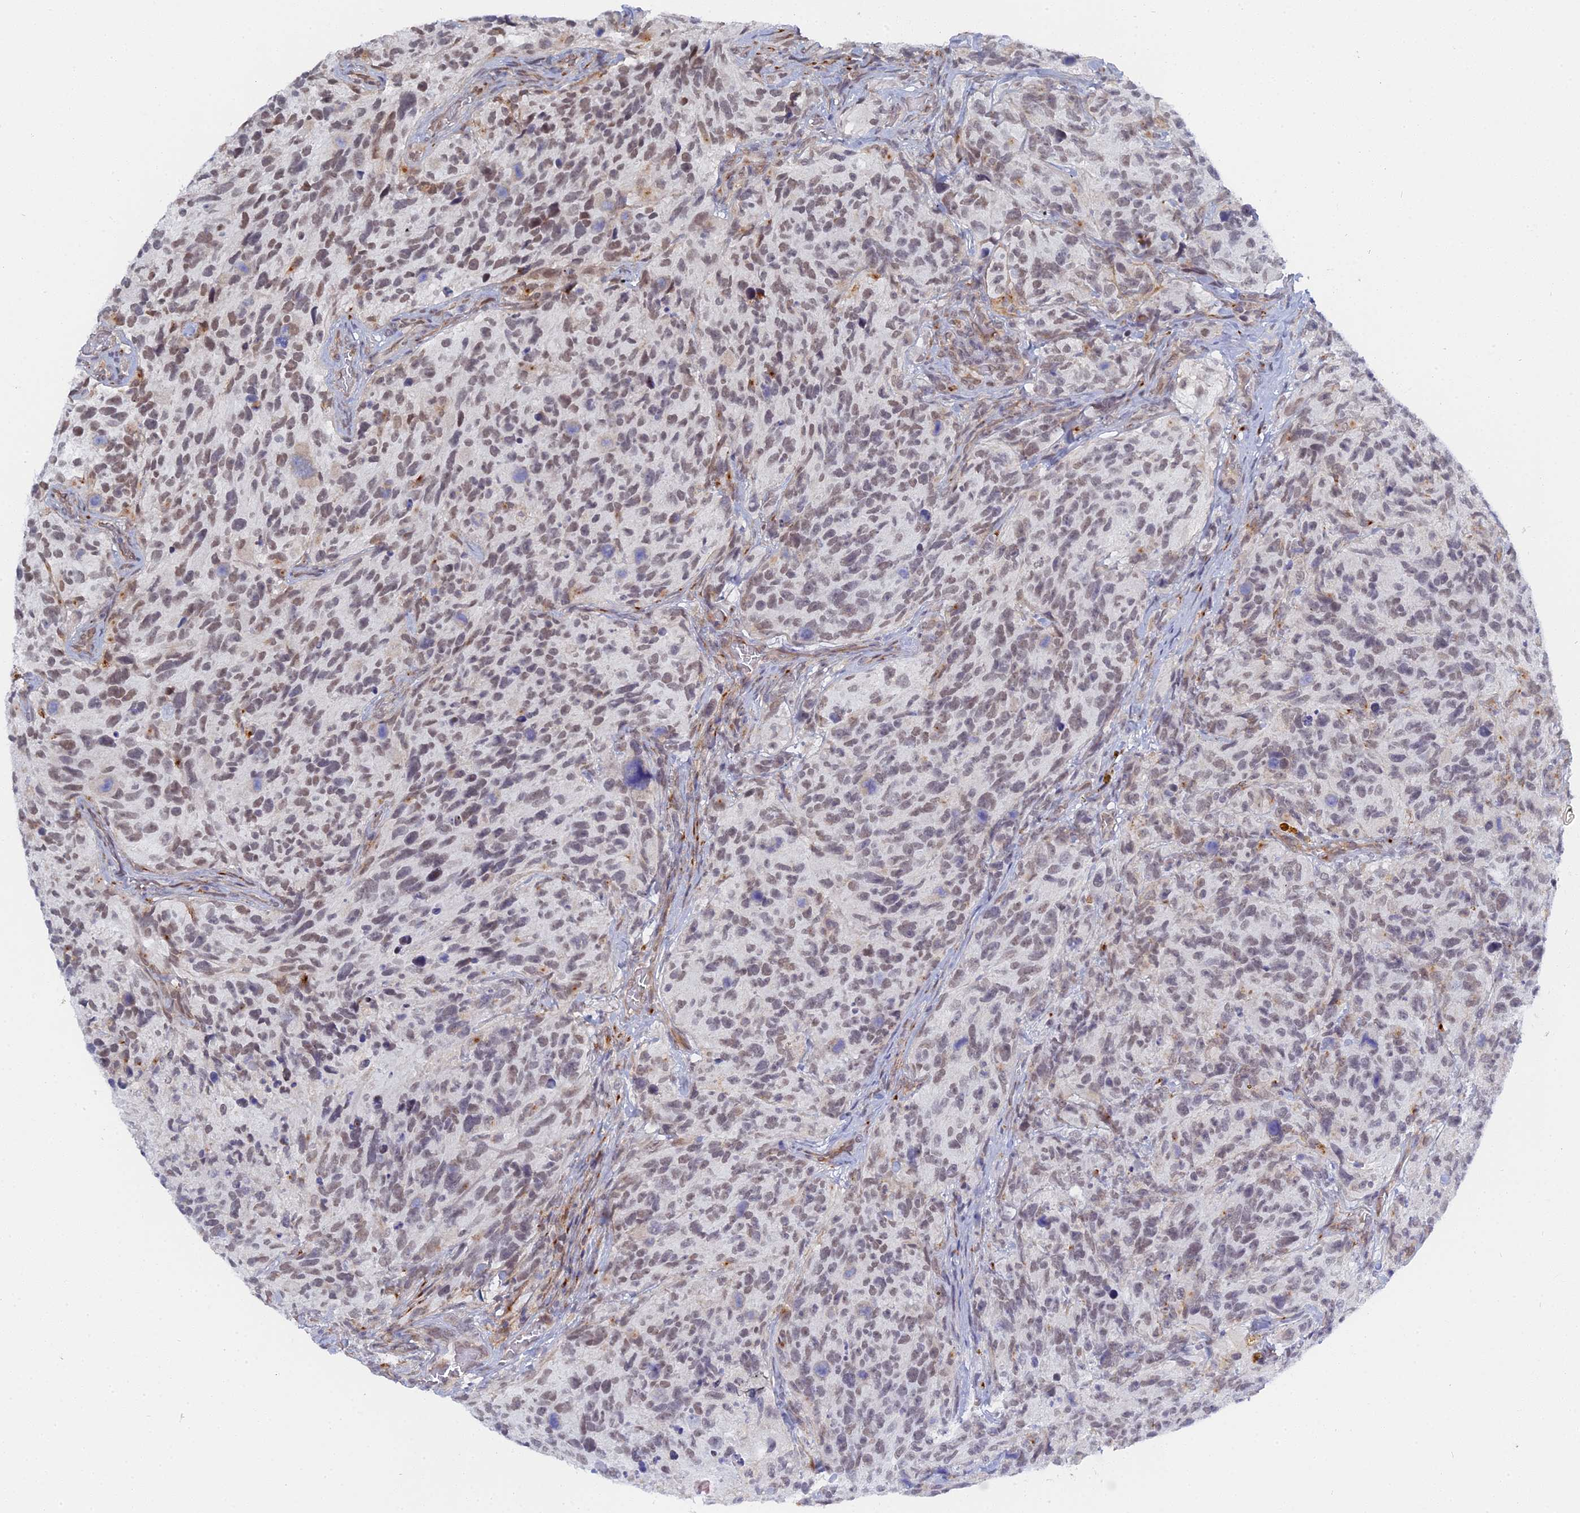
{"staining": {"intensity": "weak", "quantity": "25%-75%", "location": "nuclear"}, "tissue": "glioma", "cell_type": "Tumor cells", "image_type": "cancer", "snomed": [{"axis": "morphology", "description": "Glioma, malignant, High grade"}, {"axis": "topography", "description": "Brain"}], "caption": "Glioma was stained to show a protein in brown. There is low levels of weak nuclear expression in approximately 25%-75% of tumor cells.", "gene": "CCDC85A", "patient": {"sex": "male", "age": 69}}